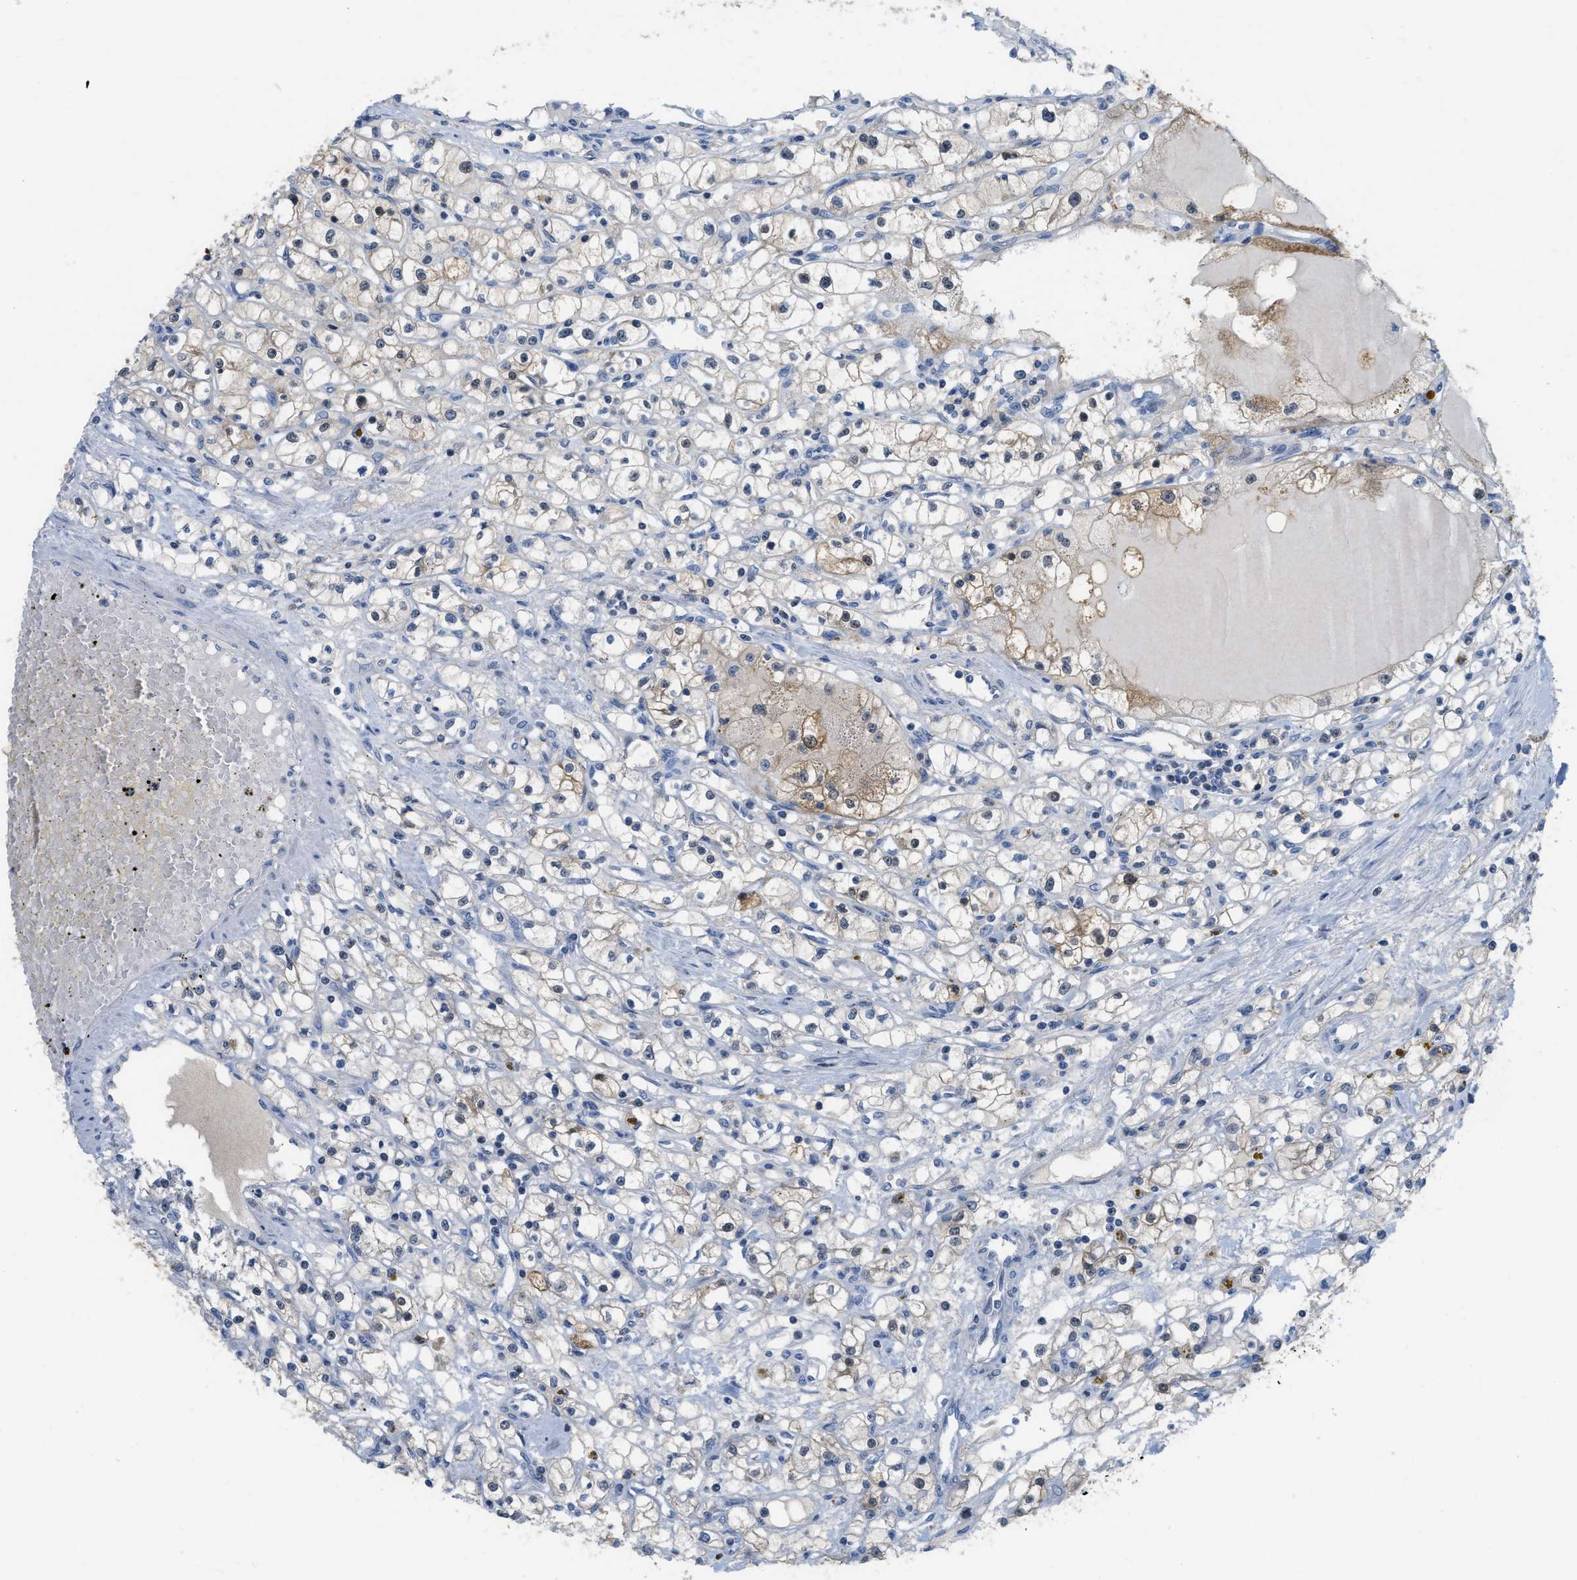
{"staining": {"intensity": "weak", "quantity": "25%-75%", "location": "cytoplasmic/membranous"}, "tissue": "renal cancer", "cell_type": "Tumor cells", "image_type": "cancer", "snomed": [{"axis": "morphology", "description": "Adenocarcinoma, NOS"}, {"axis": "topography", "description": "Kidney"}], "caption": "Weak cytoplasmic/membranous positivity is present in approximately 25%-75% of tumor cells in renal adenocarcinoma.", "gene": "CRYM", "patient": {"sex": "male", "age": 56}}